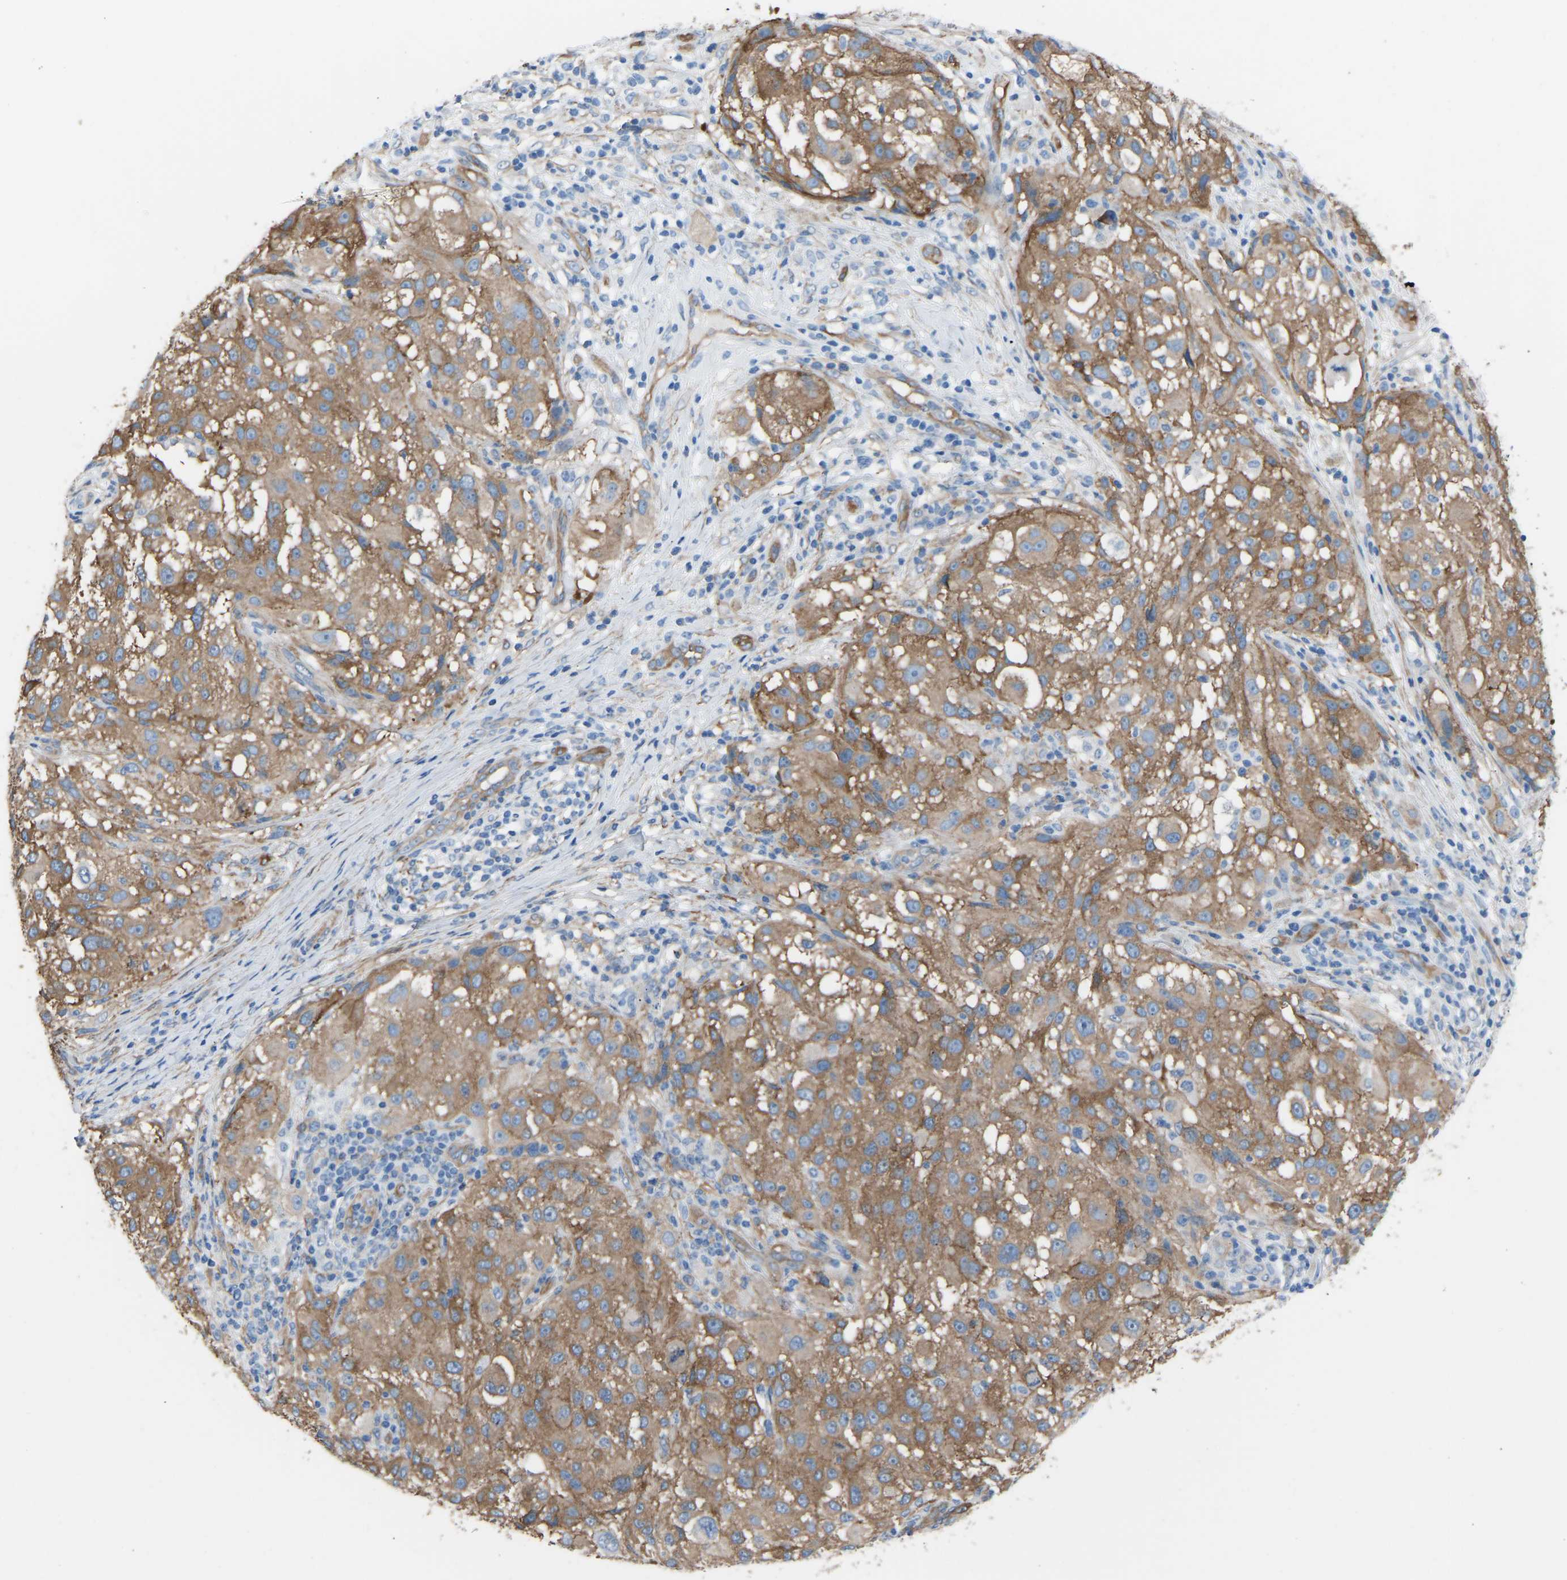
{"staining": {"intensity": "moderate", "quantity": ">75%", "location": "cytoplasmic/membranous"}, "tissue": "melanoma", "cell_type": "Tumor cells", "image_type": "cancer", "snomed": [{"axis": "morphology", "description": "Necrosis, NOS"}, {"axis": "morphology", "description": "Malignant melanoma, NOS"}, {"axis": "topography", "description": "Skin"}], "caption": "Melanoma tissue demonstrates moderate cytoplasmic/membranous positivity in approximately >75% of tumor cells", "gene": "MYH10", "patient": {"sex": "female", "age": 87}}